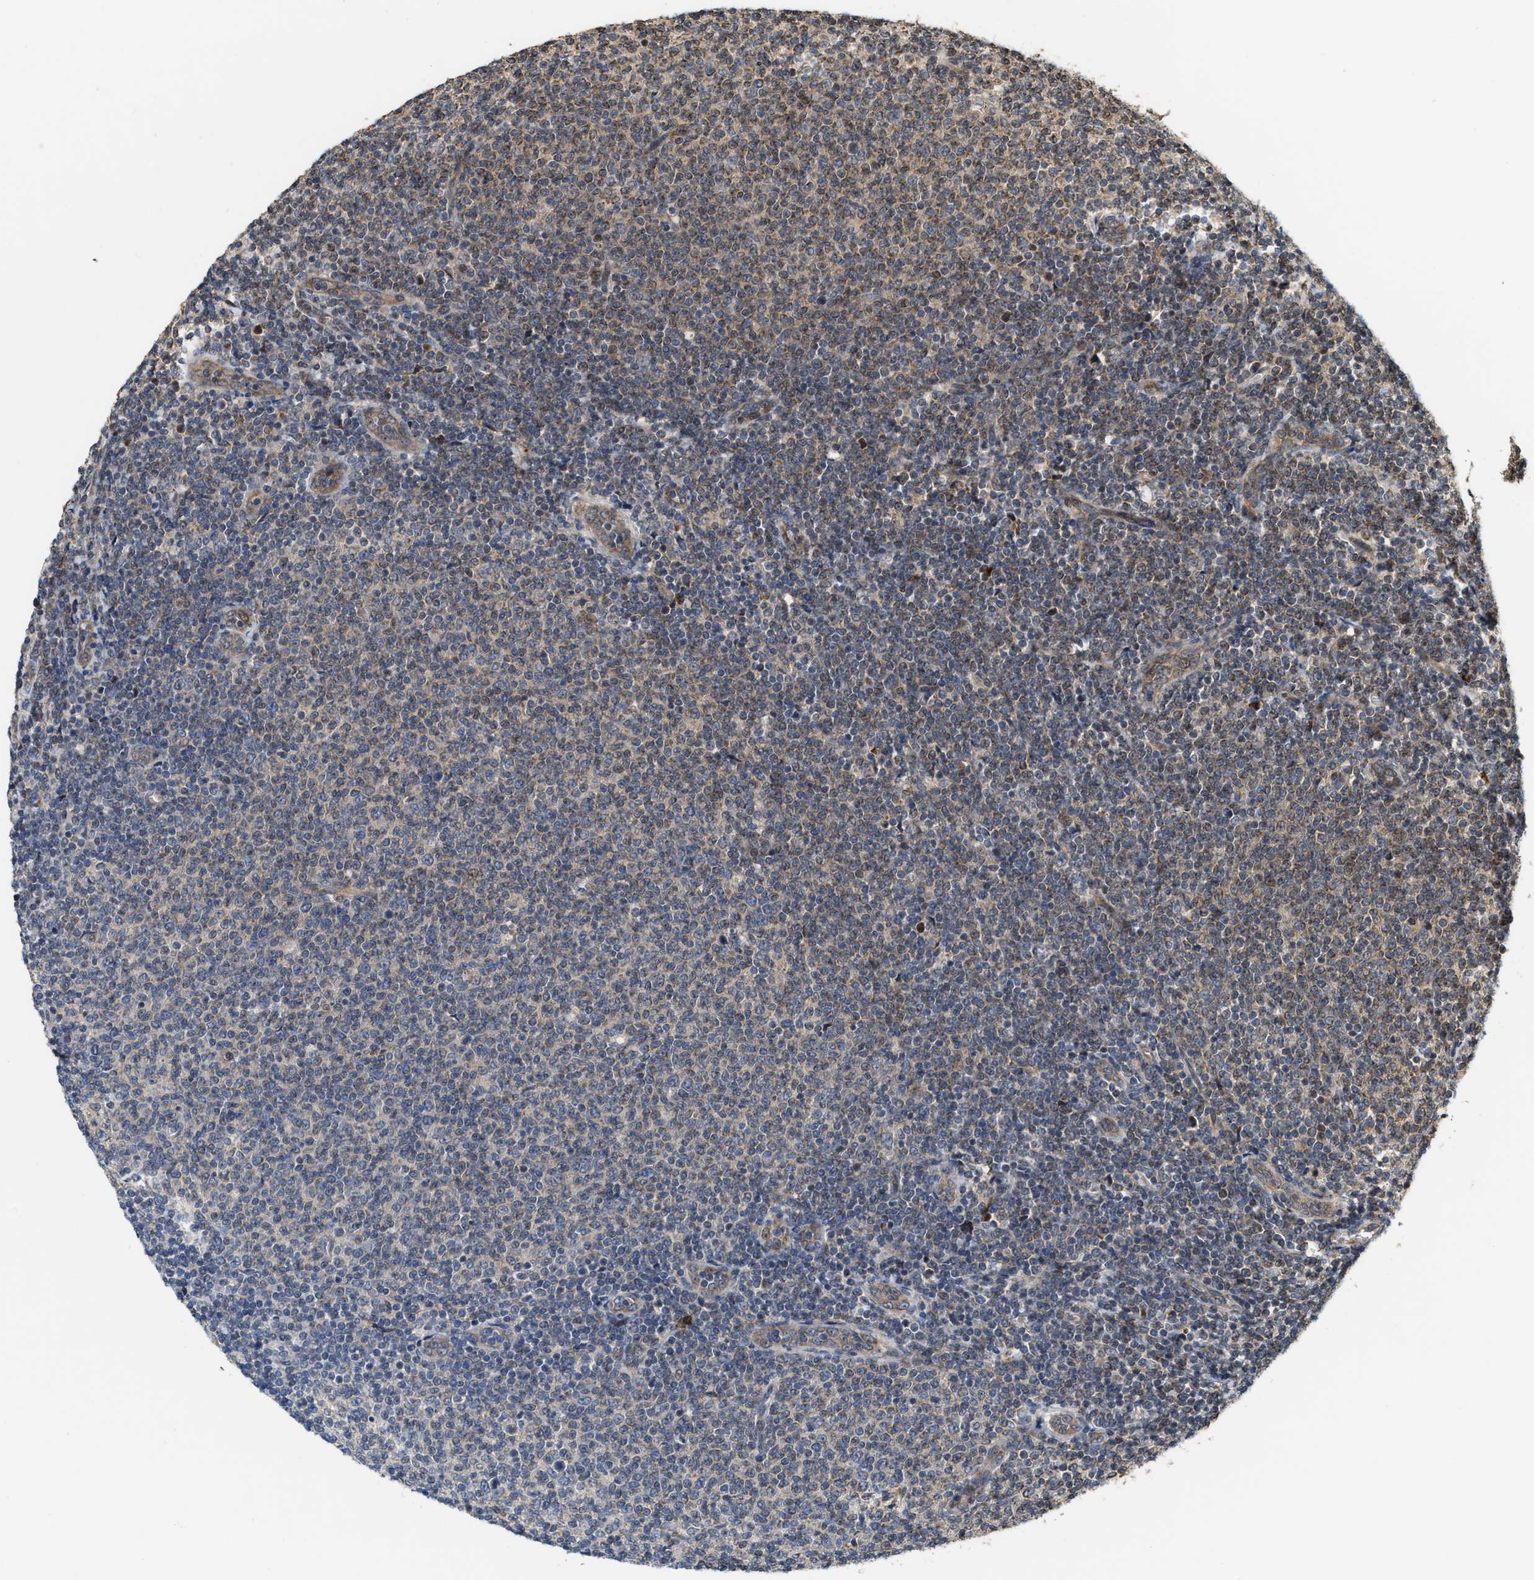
{"staining": {"intensity": "moderate", "quantity": "<25%", "location": "cytoplasmic/membranous"}, "tissue": "lymphoma", "cell_type": "Tumor cells", "image_type": "cancer", "snomed": [{"axis": "morphology", "description": "Malignant lymphoma, non-Hodgkin's type, Low grade"}, {"axis": "topography", "description": "Lymph node"}], "caption": "Tumor cells display moderate cytoplasmic/membranous expression in about <25% of cells in lymphoma.", "gene": "ELP2", "patient": {"sex": "male", "age": 66}}